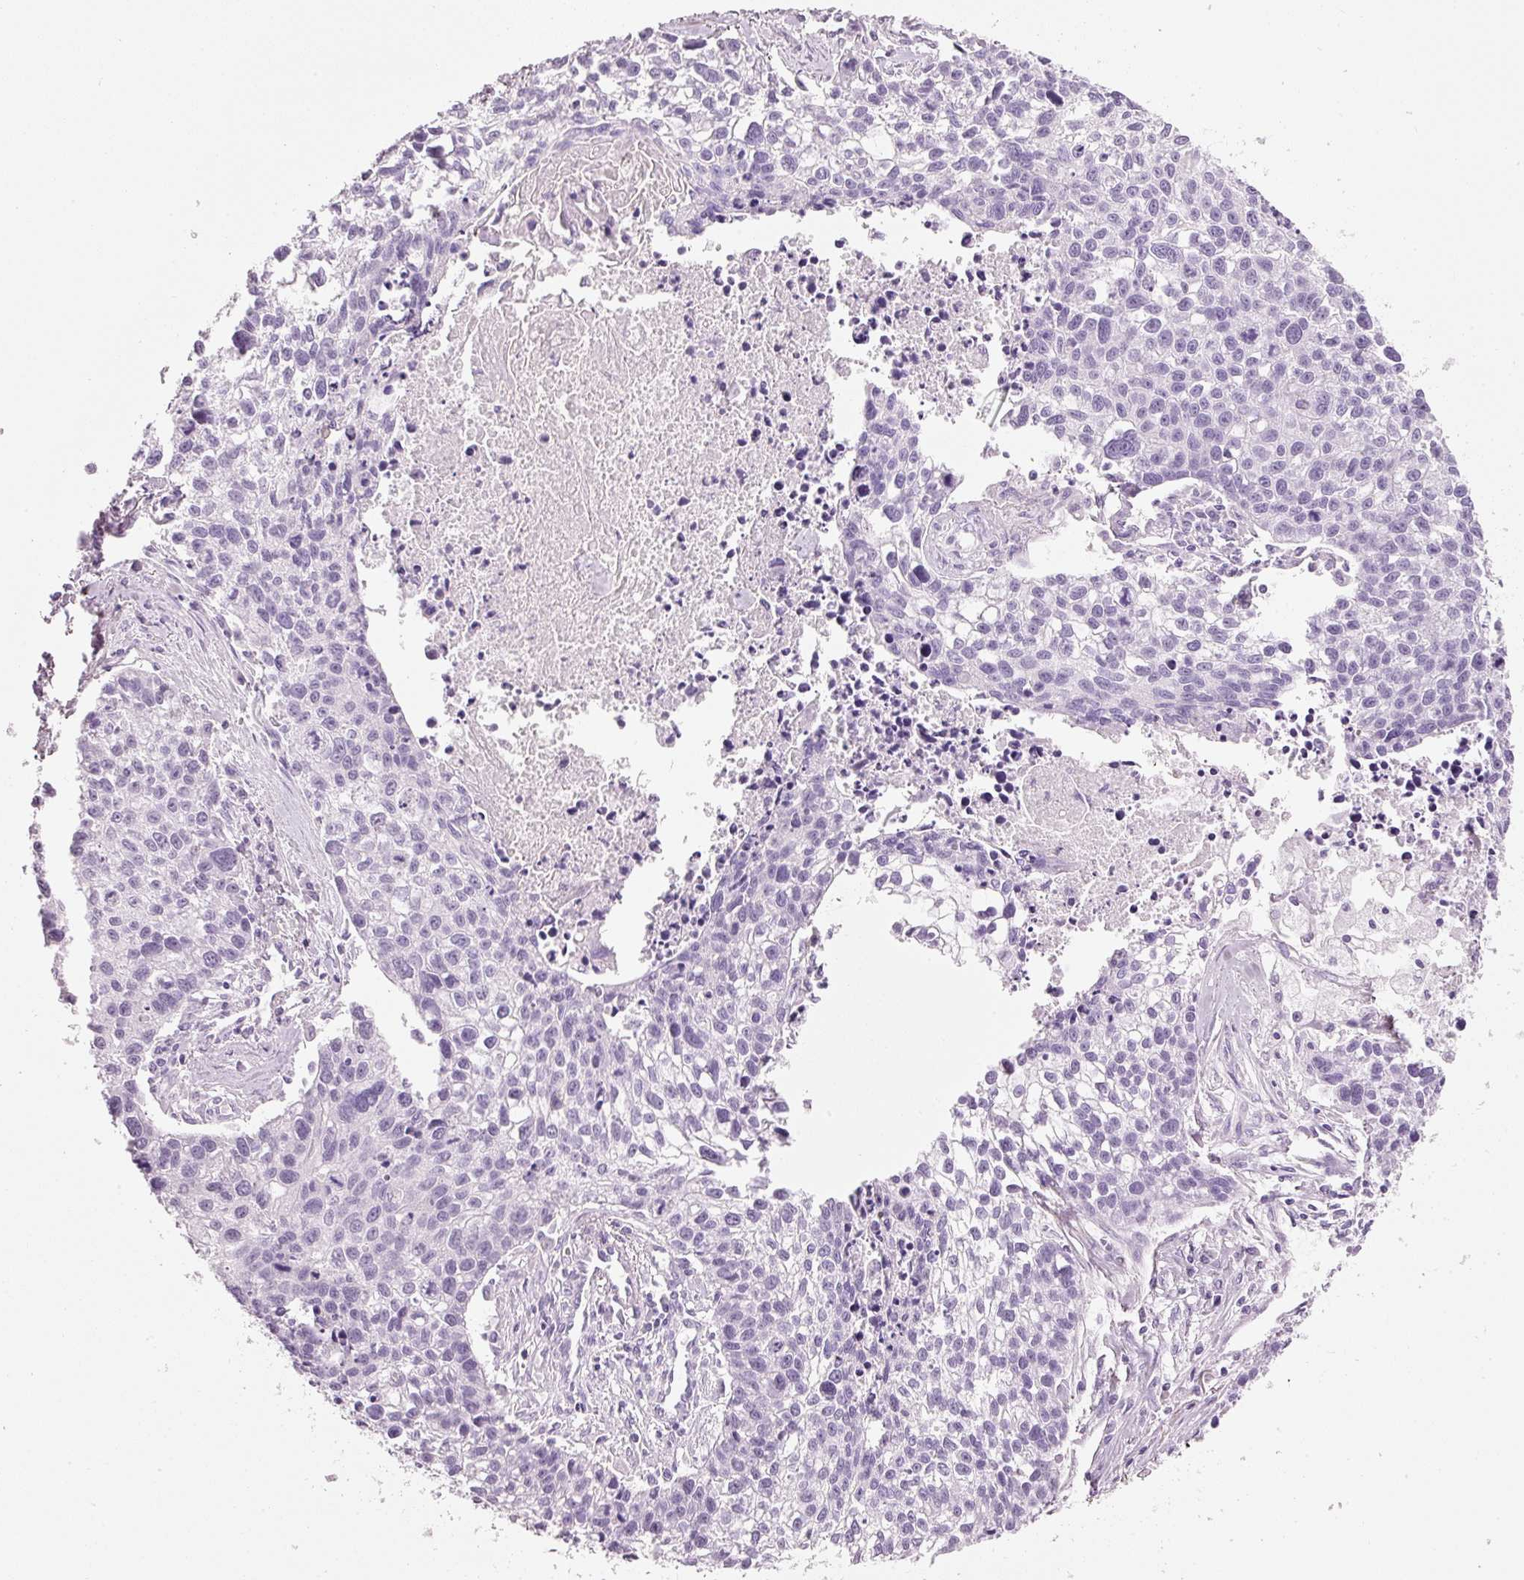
{"staining": {"intensity": "negative", "quantity": "none", "location": "none"}, "tissue": "lung cancer", "cell_type": "Tumor cells", "image_type": "cancer", "snomed": [{"axis": "morphology", "description": "Squamous cell carcinoma, NOS"}, {"axis": "topography", "description": "Lung"}], "caption": "High power microscopy micrograph of an immunohistochemistry image of lung cancer (squamous cell carcinoma), revealing no significant staining in tumor cells.", "gene": "PDXDC1", "patient": {"sex": "male", "age": 74}}